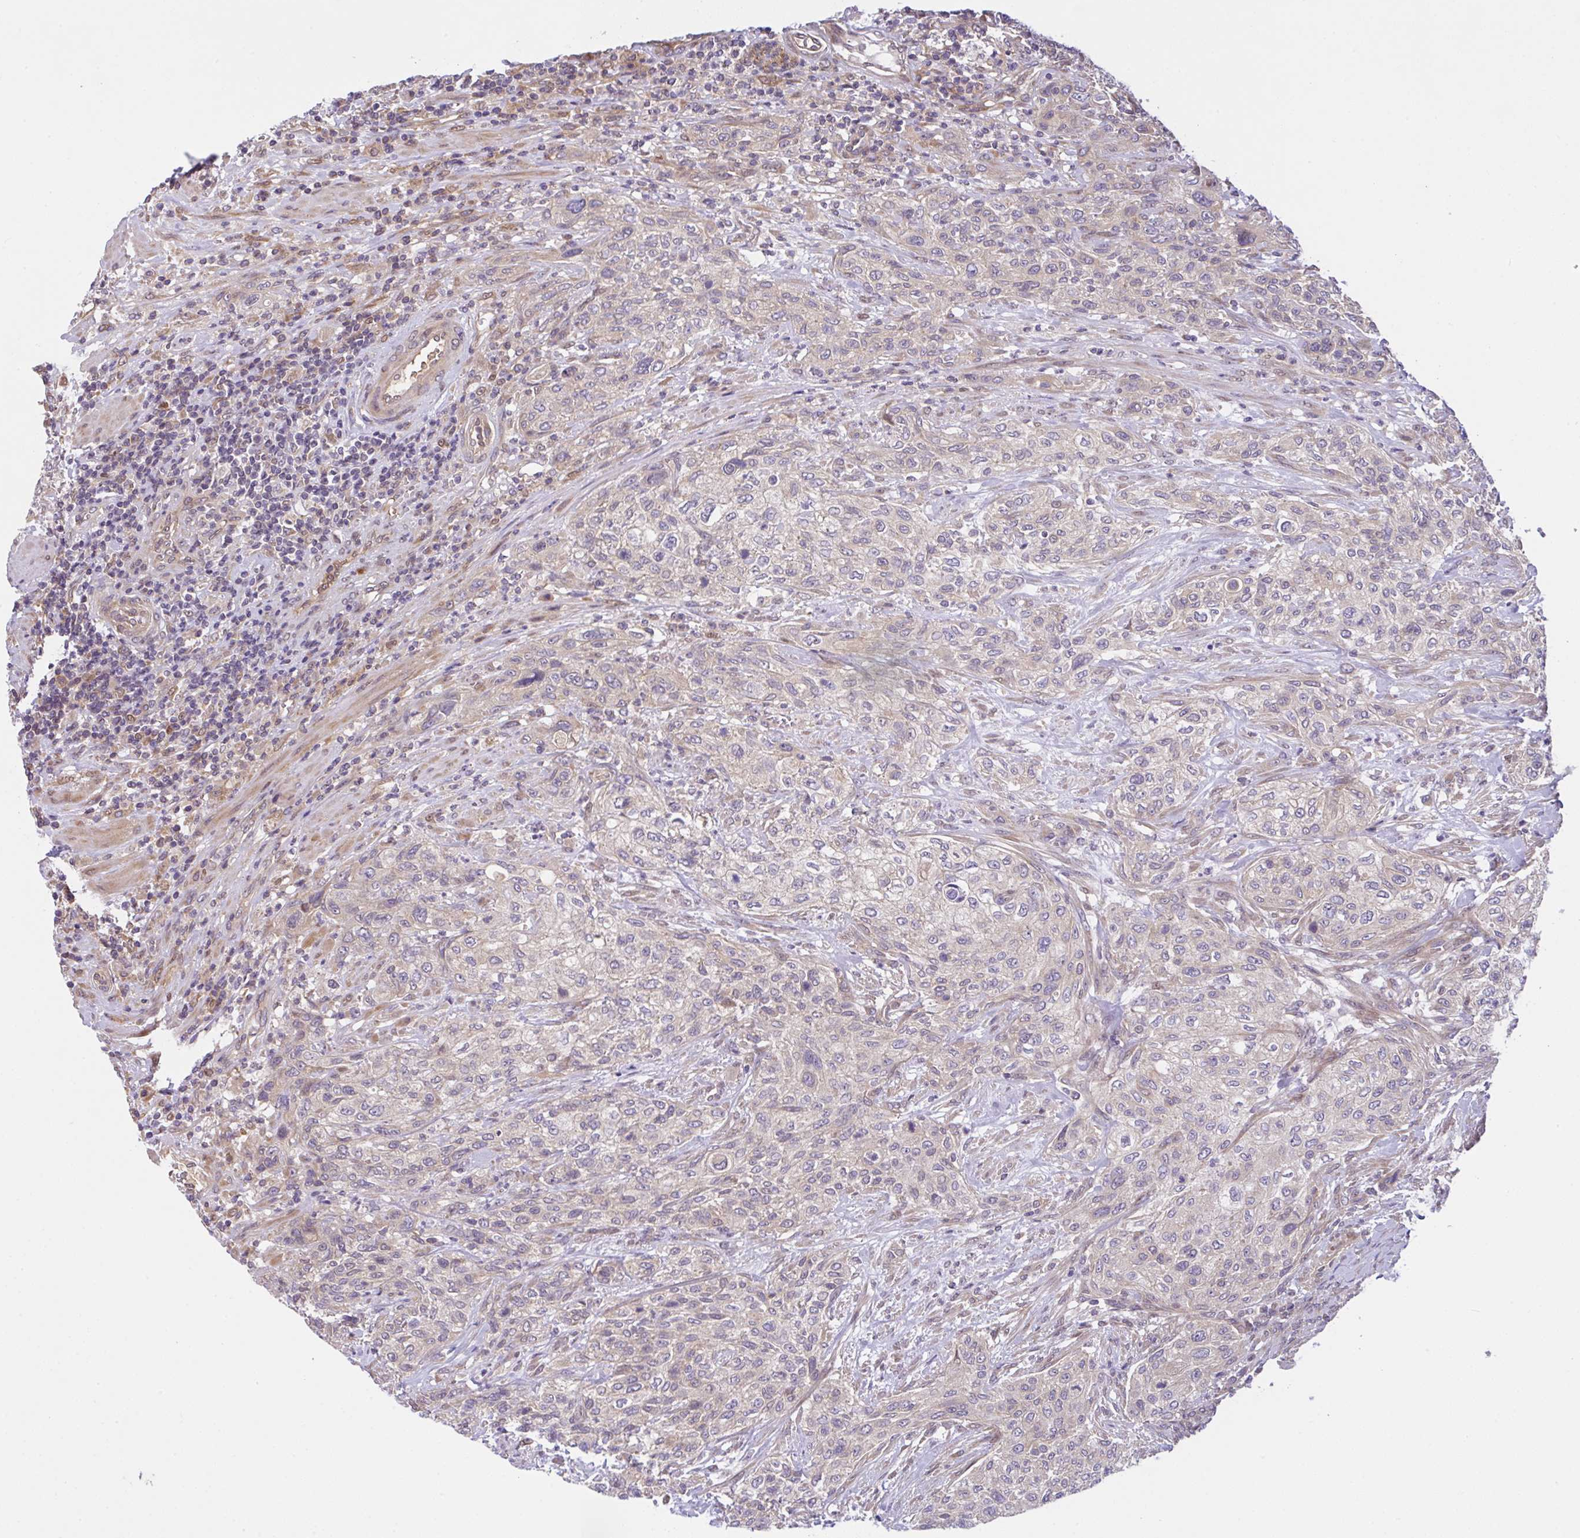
{"staining": {"intensity": "negative", "quantity": "none", "location": "none"}, "tissue": "urothelial cancer", "cell_type": "Tumor cells", "image_type": "cancer", "snomed": [{"axis": "morphology", "description": "Normal tissue, NOS"}, {"axis": "morphology", "description": "Urothelial carcinoma, NOS"}, {"axis": "topography", "description": "Urinary bladder"}, {"axis": "topography", "description": "Peripheral nerve tissue"}], "caption": "This is a image of immunohistochemistry (IHC) staining of urothelial cancer, which shows no expression in tumor cells.", "gene": "UBE4A", "patient": {"sex": "male", "age": 35}}